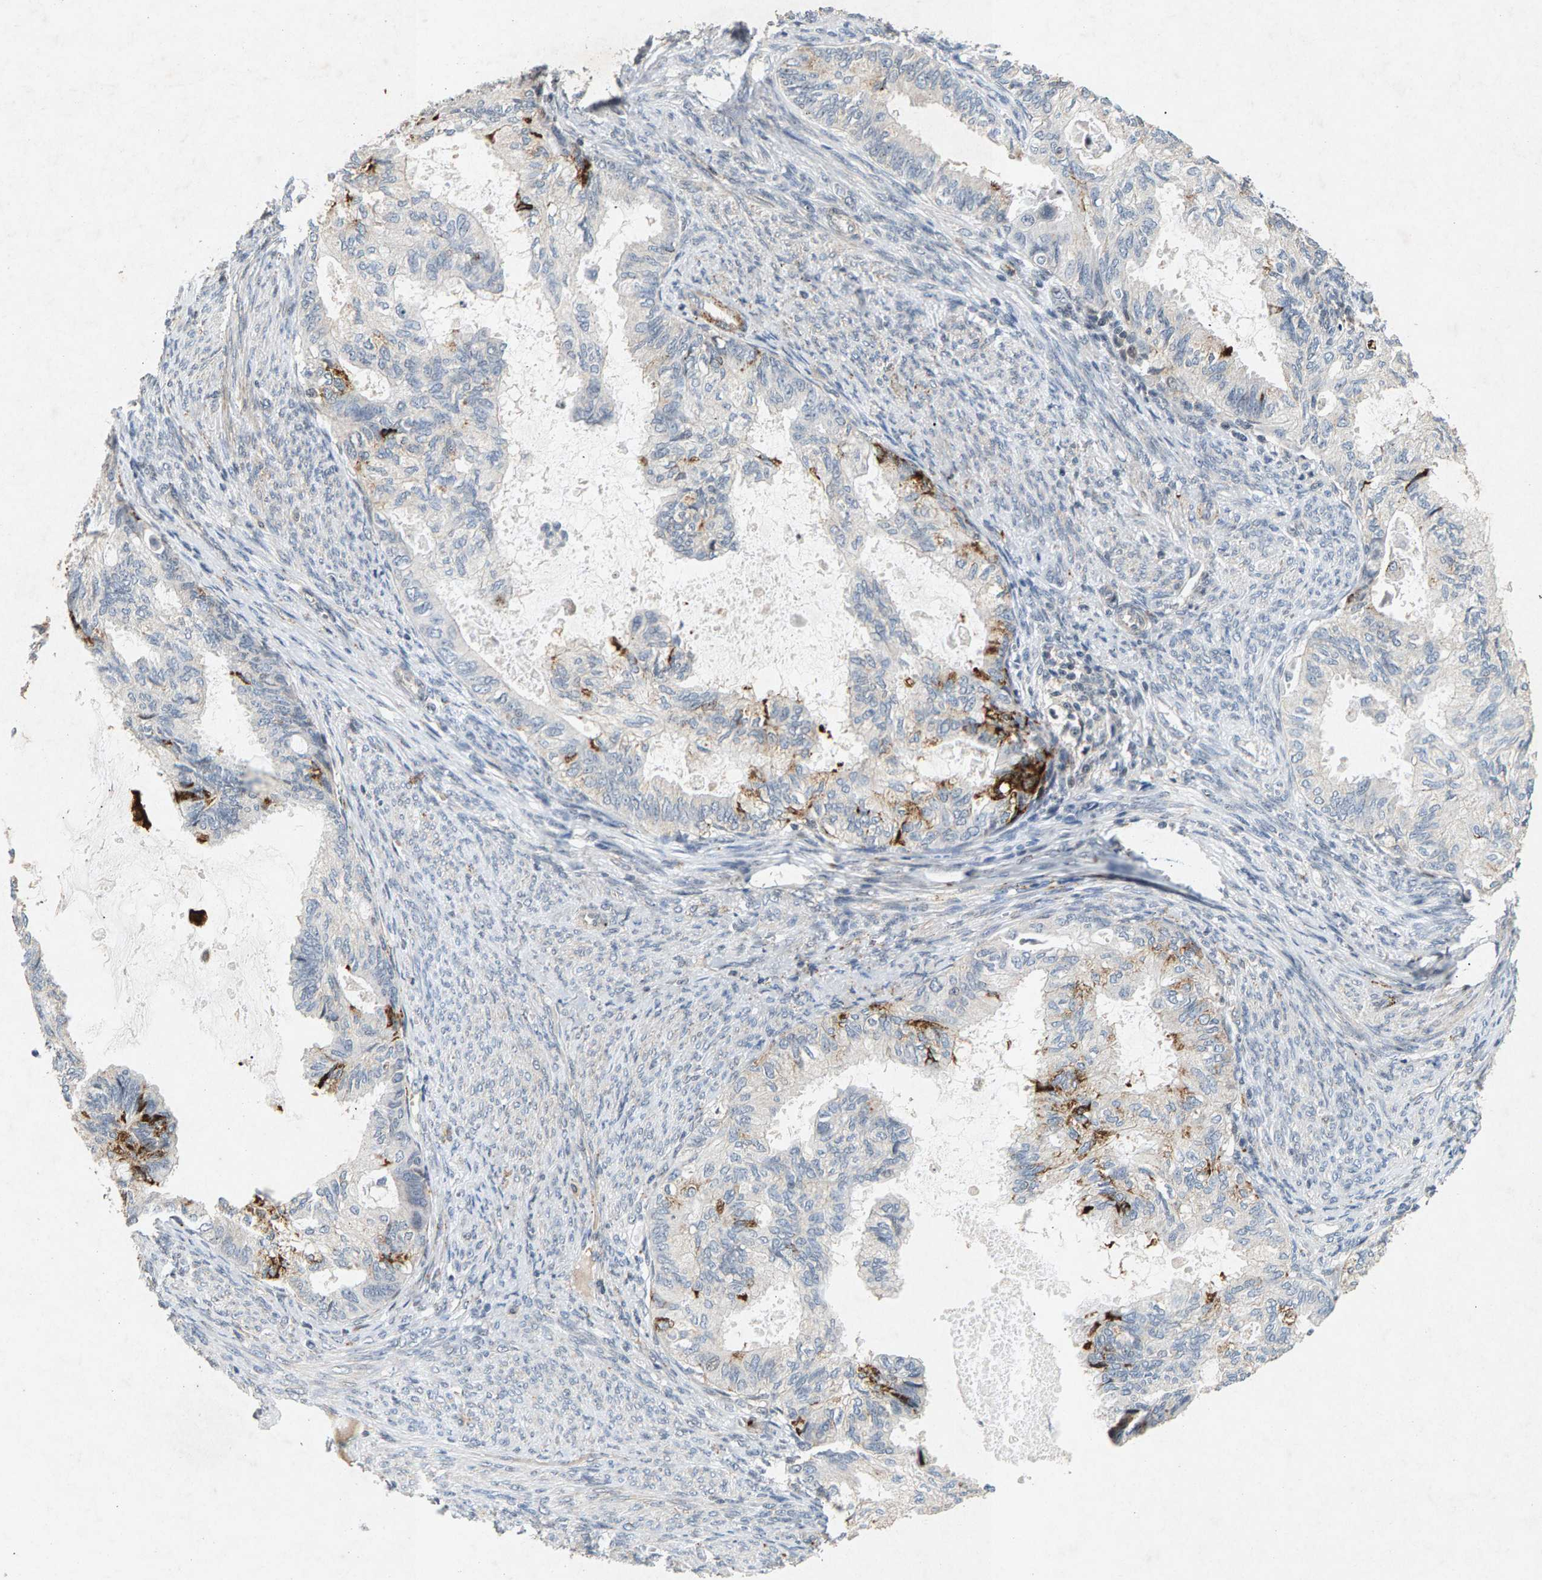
{"staining": {"intensity": "strong", "quantity": "25%-75%", "location": "cytoplasmic/membranous"}, "tissue": "cervical cancer", "cell_type": "Tumor cells", "image_type": "cancer", "snomed": [{"axis": "morphology", "description": "Normal tissue, NOS"}, {"axis": "morphology", "description": "Adenocarcinoma, NOS"}, {"axis": "topography", "description": "Cervix"}, {"axis": "topography", "description": "Endometrium"}], "caption": "Tumor cells display high levels of strong cytoplasmic/membranous expression in about 25%-75% of cells in cervical adenocarcinoma.", "gene": "ZPR1", "patient": {"sex": "female", "age": 86}}